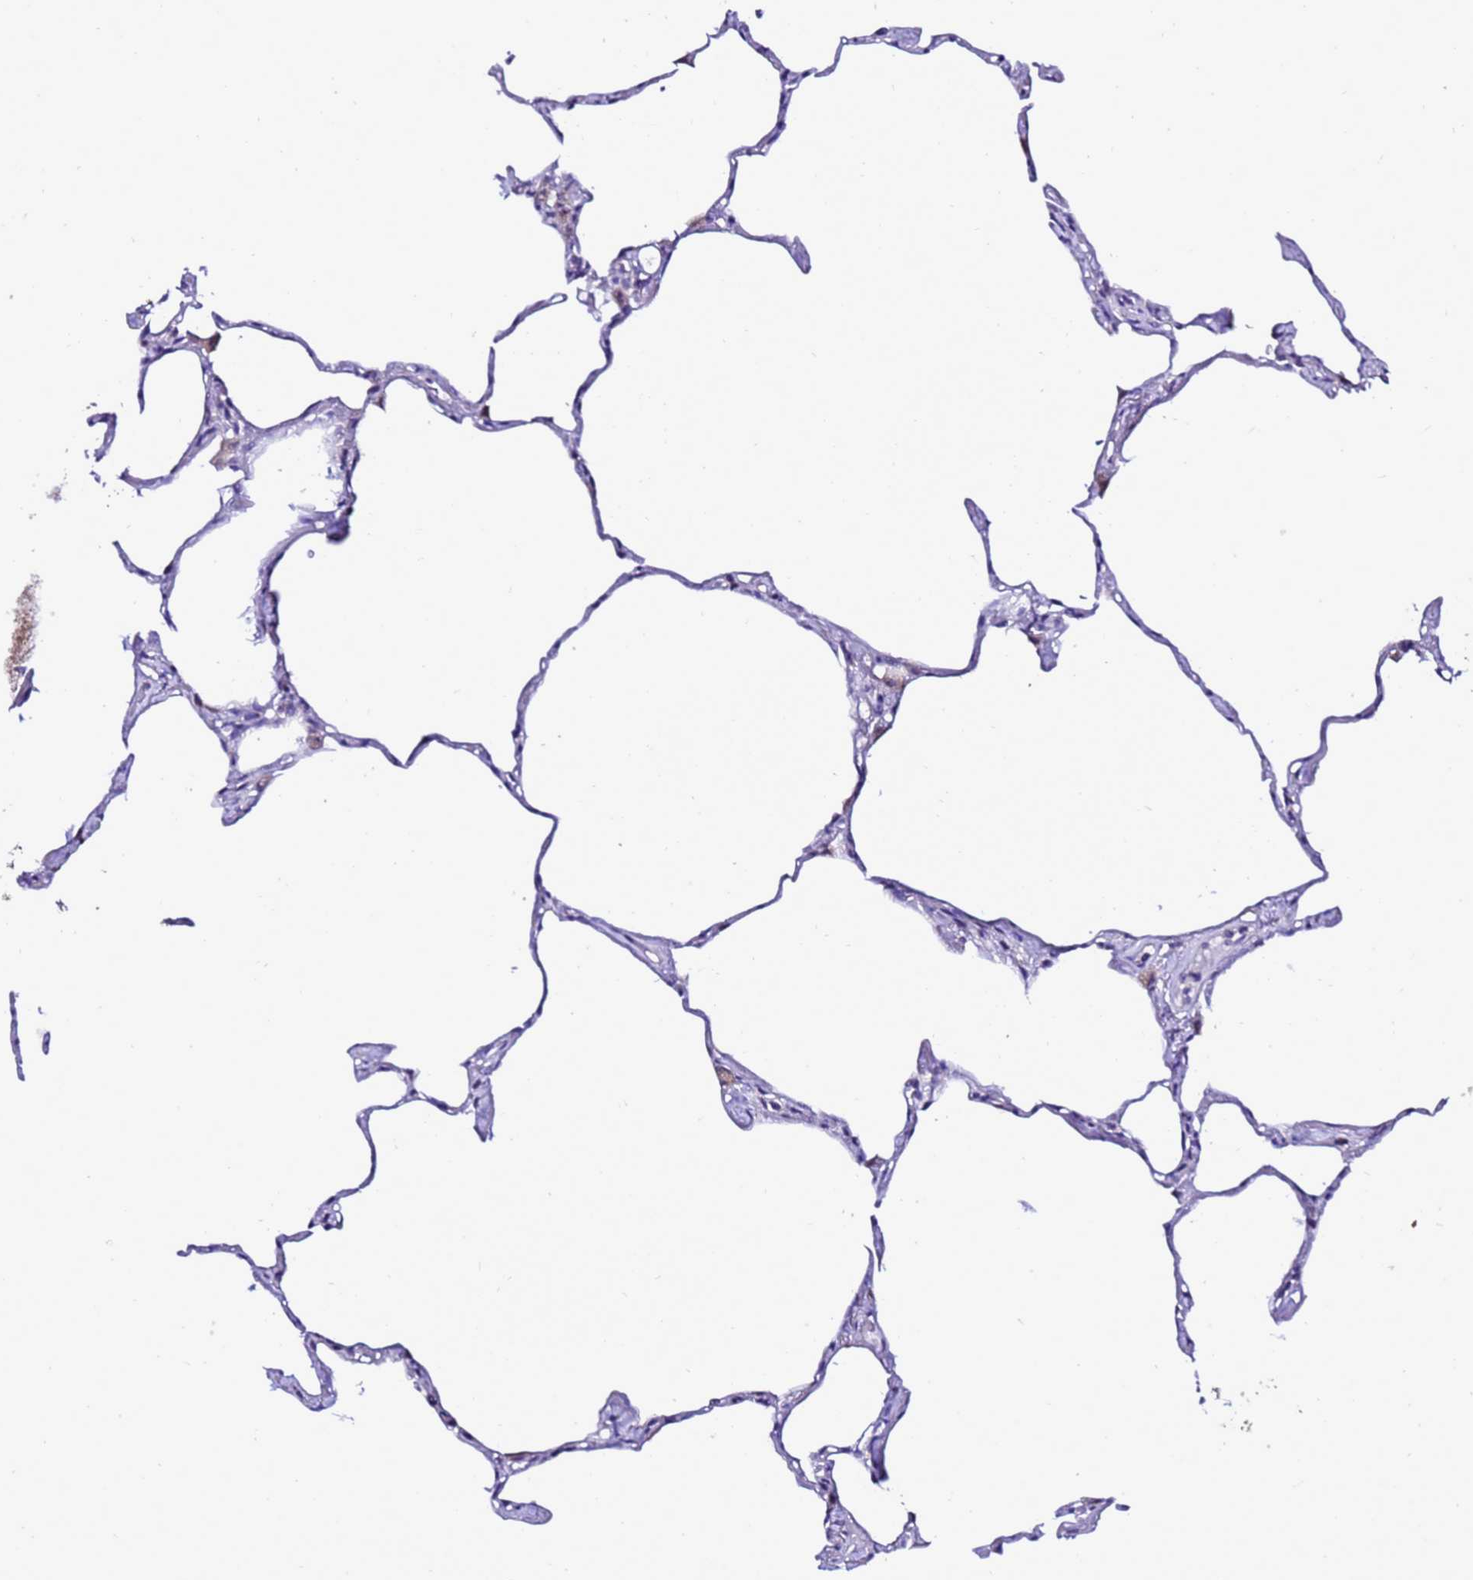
{"staining": {"intensity": "negative", "quantity": "none", "location": "none"}, "tissue": "lung", "cell_type": "Alveolar cells", "image_type": "normal", "snomed": [{"axis": "morphology", "description": "Normal tissue, NOS"}, {"axis": "topography", "description": "Lung"}], "caption": "DAB (3,3'-diaminobenzidine) immunohistochemical staining of unremarkable lung shows no significant positivity in alveolar cells.", "gene": "DPH6", "patient": {"sex": "male", "age": 65}}